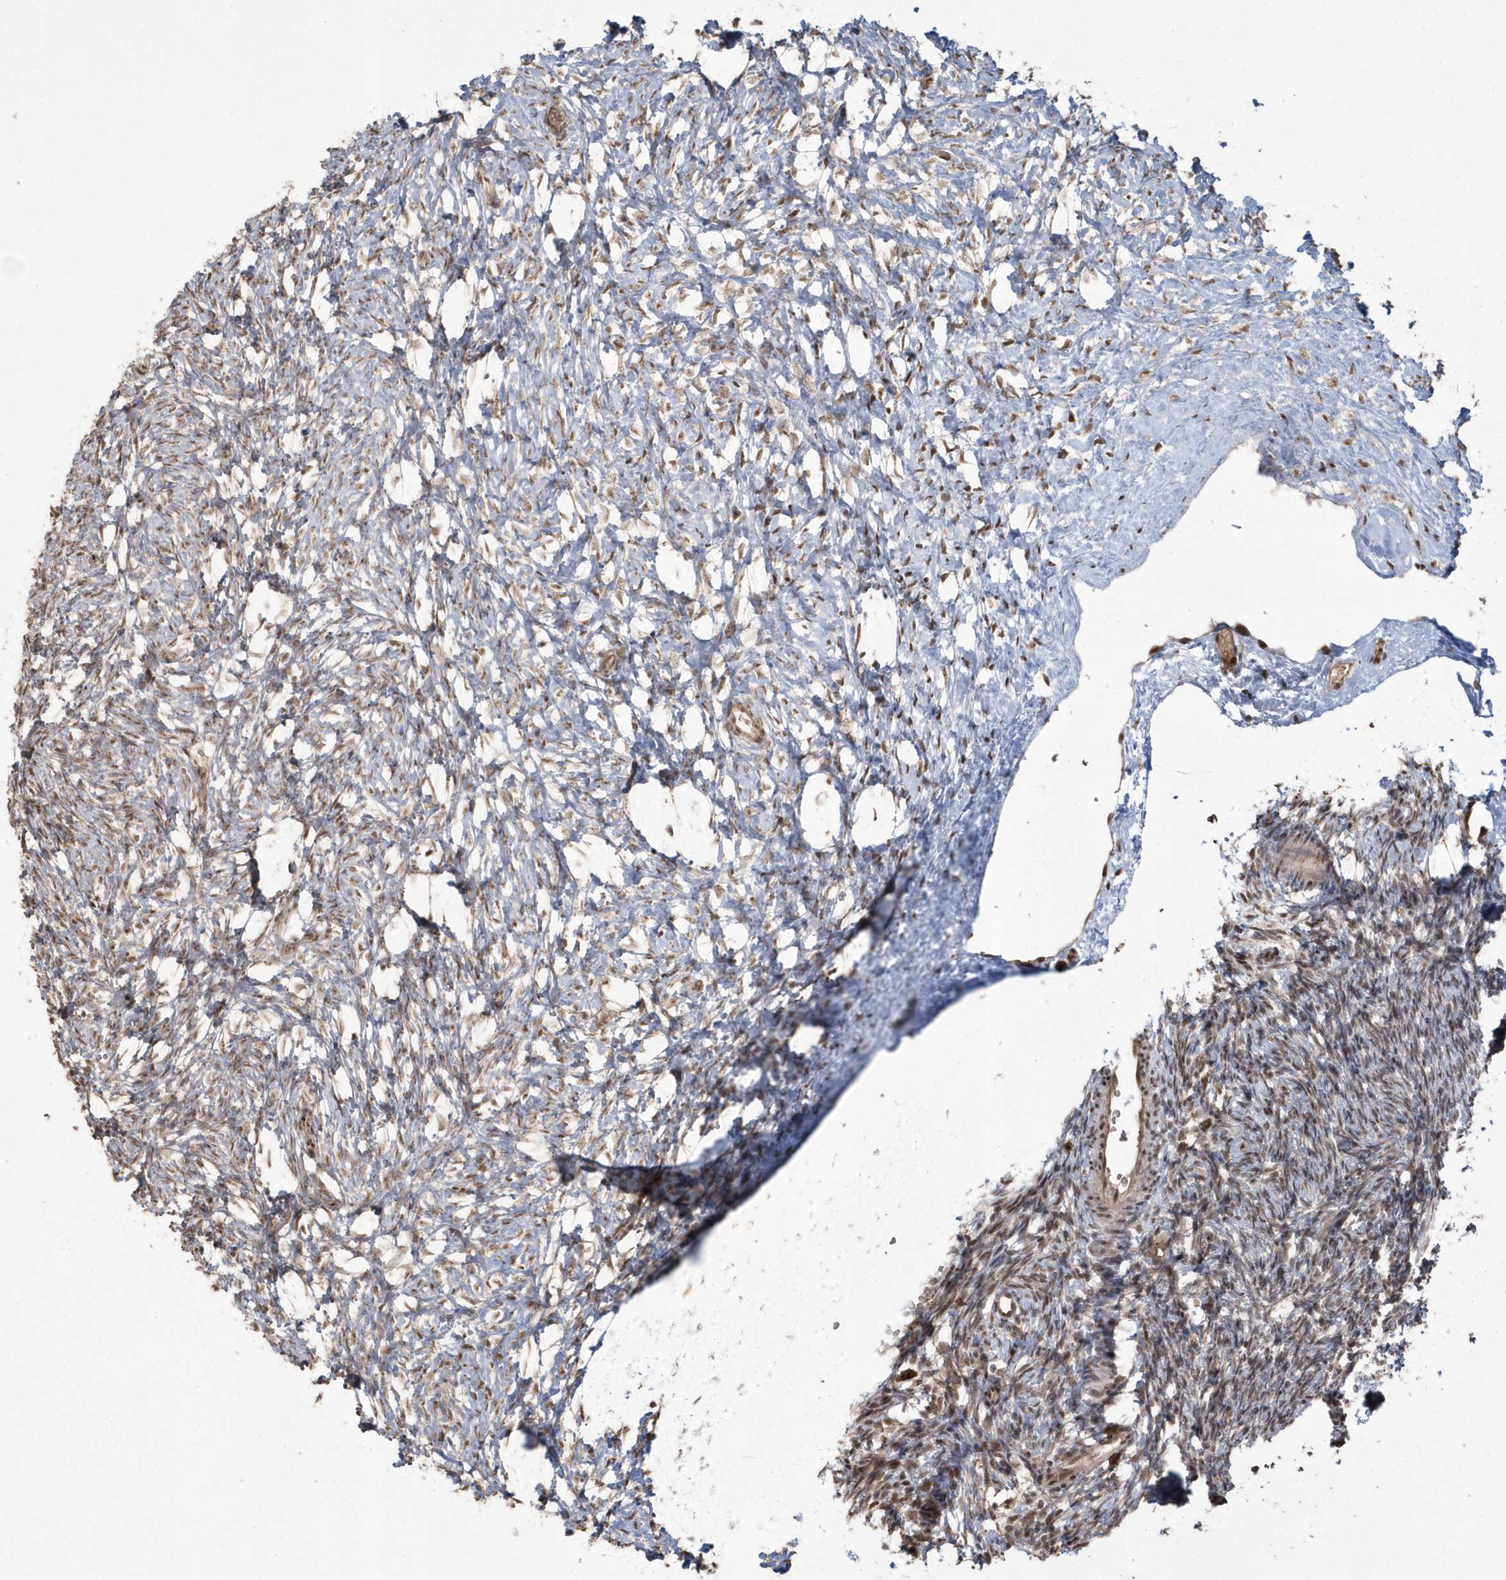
{"staining": {"intensity": "moderate", "quantity": ">75%", "location": "cytoplasmic/membranous,nuclear"}, "tissue": "ovary", "cell_type": "Follicle cells", "image_type": "normal", "snomed": [{"axis": "morphology", "description": "Normal tissue, NOS"}, {"axis": "topography", "description": "Ovary"}], "caption": "Brown immunohistochemical staining in benign ovary demonstrates moderate cytoplasmic/membranous,nuclear positivity in approximately >75% of follicle cells.", "gene": "EPB41L4A", "patient": {"sex": "female", "age": 35}}